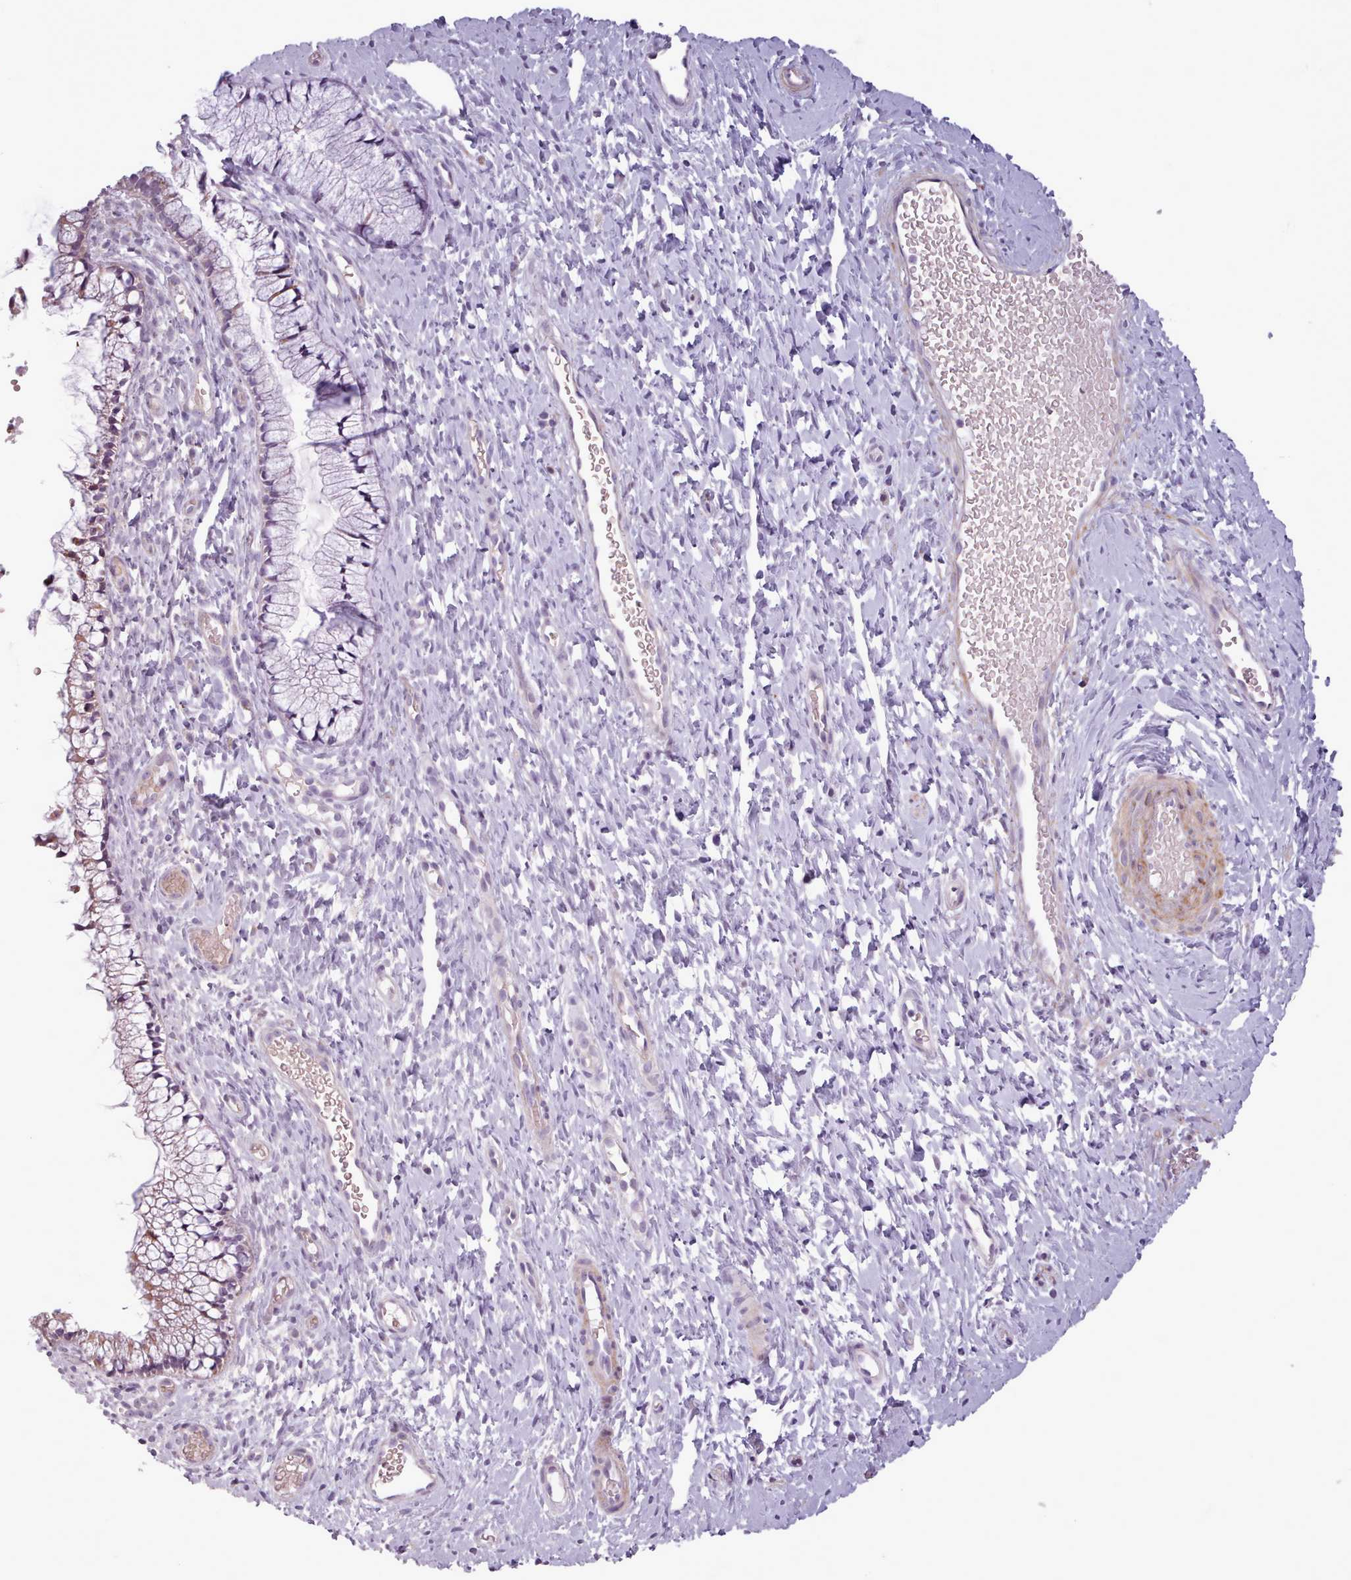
{"staining": {"intensity": "moderate", "quantity": "<25%", "location": "cytoplasmic/membranous"}, "tissue": "cervix", "cell_type": "Glandular cells", "image_type": "normal", "snomed": [{"axis": "morphology", "description": "Normal tissue, NOS"}, {"axis": "topography", "description": "Cervix"}], "caption": "This micrograph reveals normal cervix stained with immunohistochemistry to label a protein in brown. The cytoplasmic/membranous of glandular cells show moderate positivity for the protein. Nuclei are counter-stained blue.", "gene": "AVL9", "patient": {"sex": "female", "age": 36}}